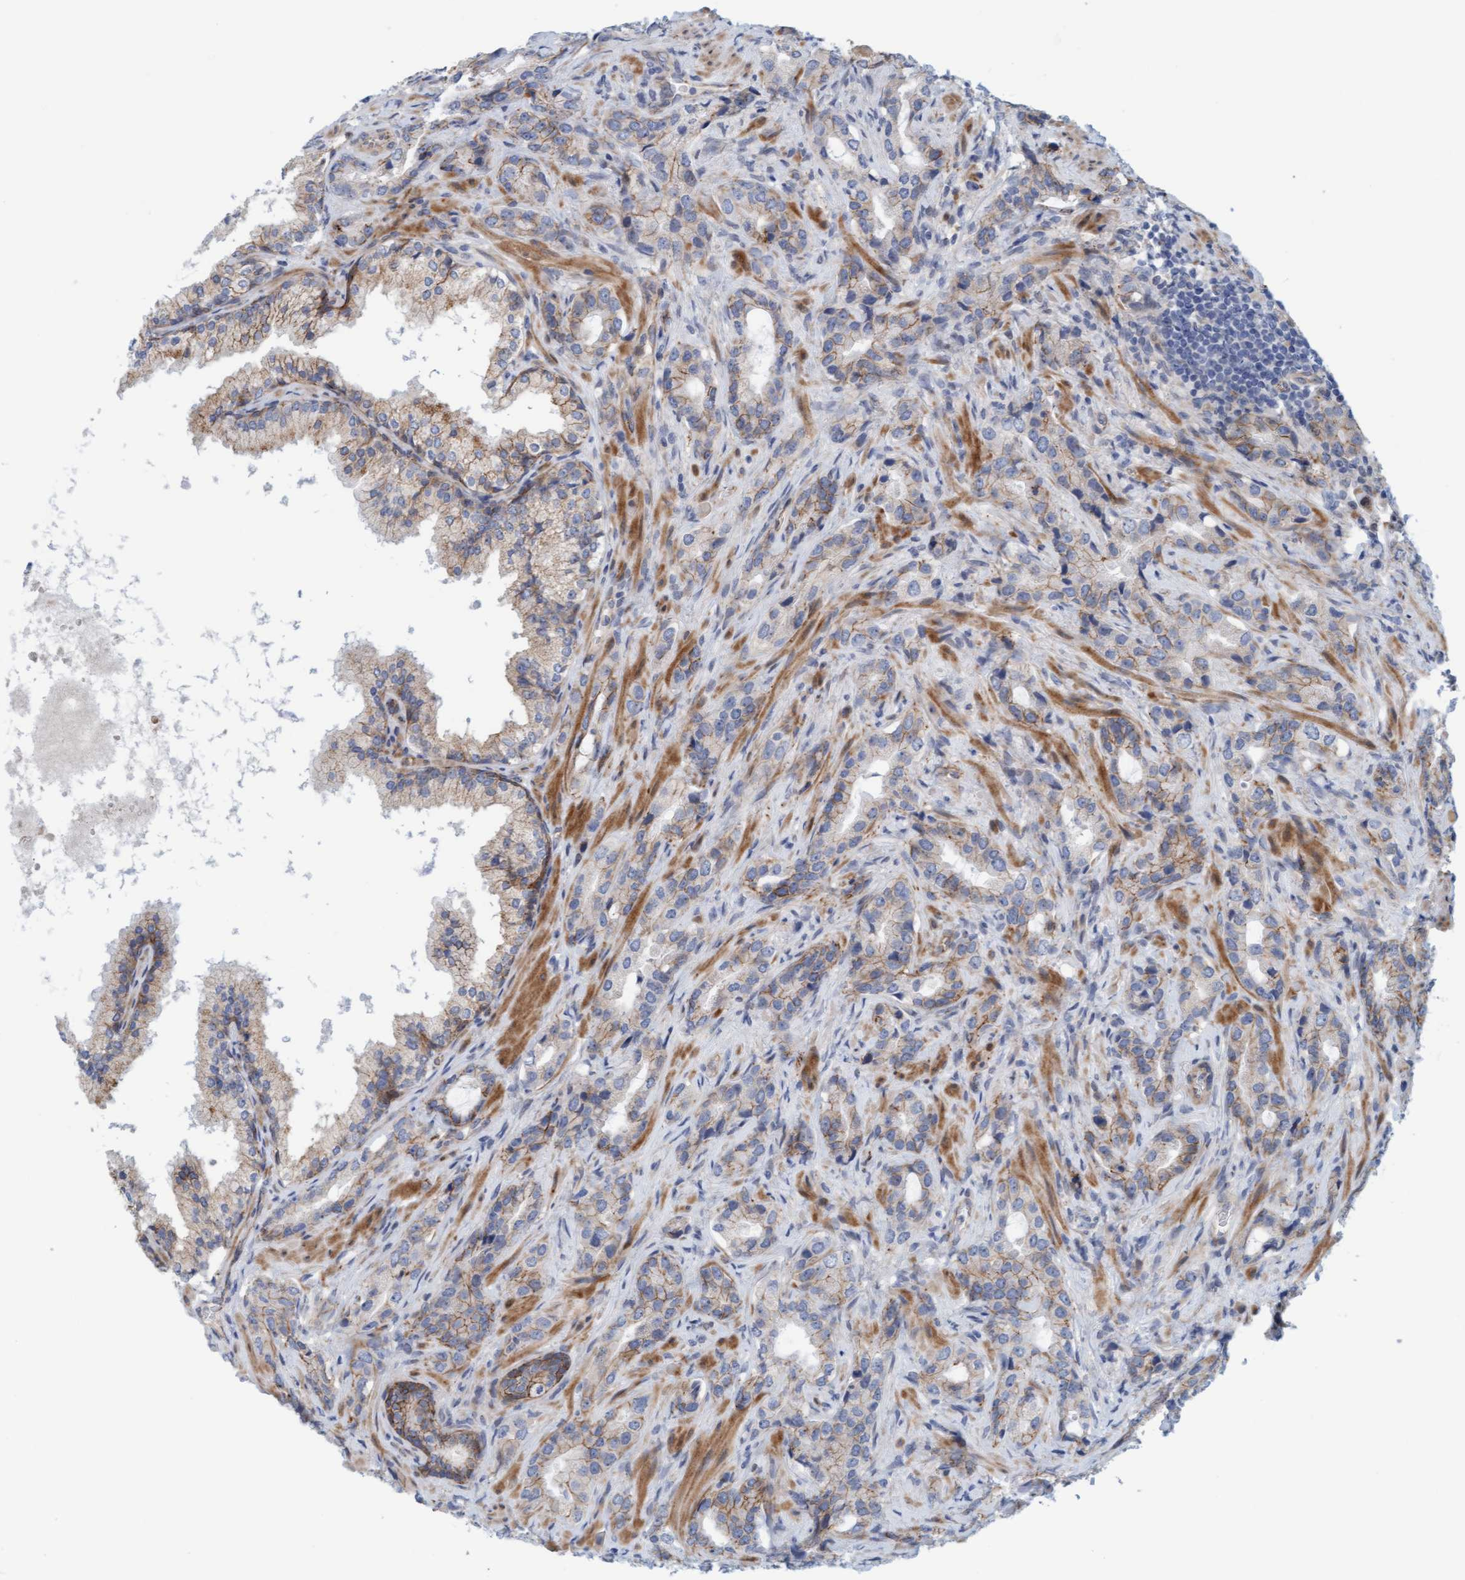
{"staining": {"intensity": "moderate", "quantity": "25%-75%", "location": "cytoplasmic/membranous"}, "tissue": "prostate cancer", "cell_type": "Tumor cells", "image_type": "cancer", "snomed": [{"axis": "morphology", "description": "Adenocarcinoma, High grade"}, {"axis": "topography", "description": "Prostate"}], "caption": "Immunohistochemistry (IHC) histopathology image of adenocarcinoma (high-grade) (prostate) stained for a protein (brown), which reveals medium levels of moderate cytoplasmic/membranous positivity in about 25%-75% of tumor cells.", "gene": "KRBA2", "patient": {"sex": "male", "age": 63}}